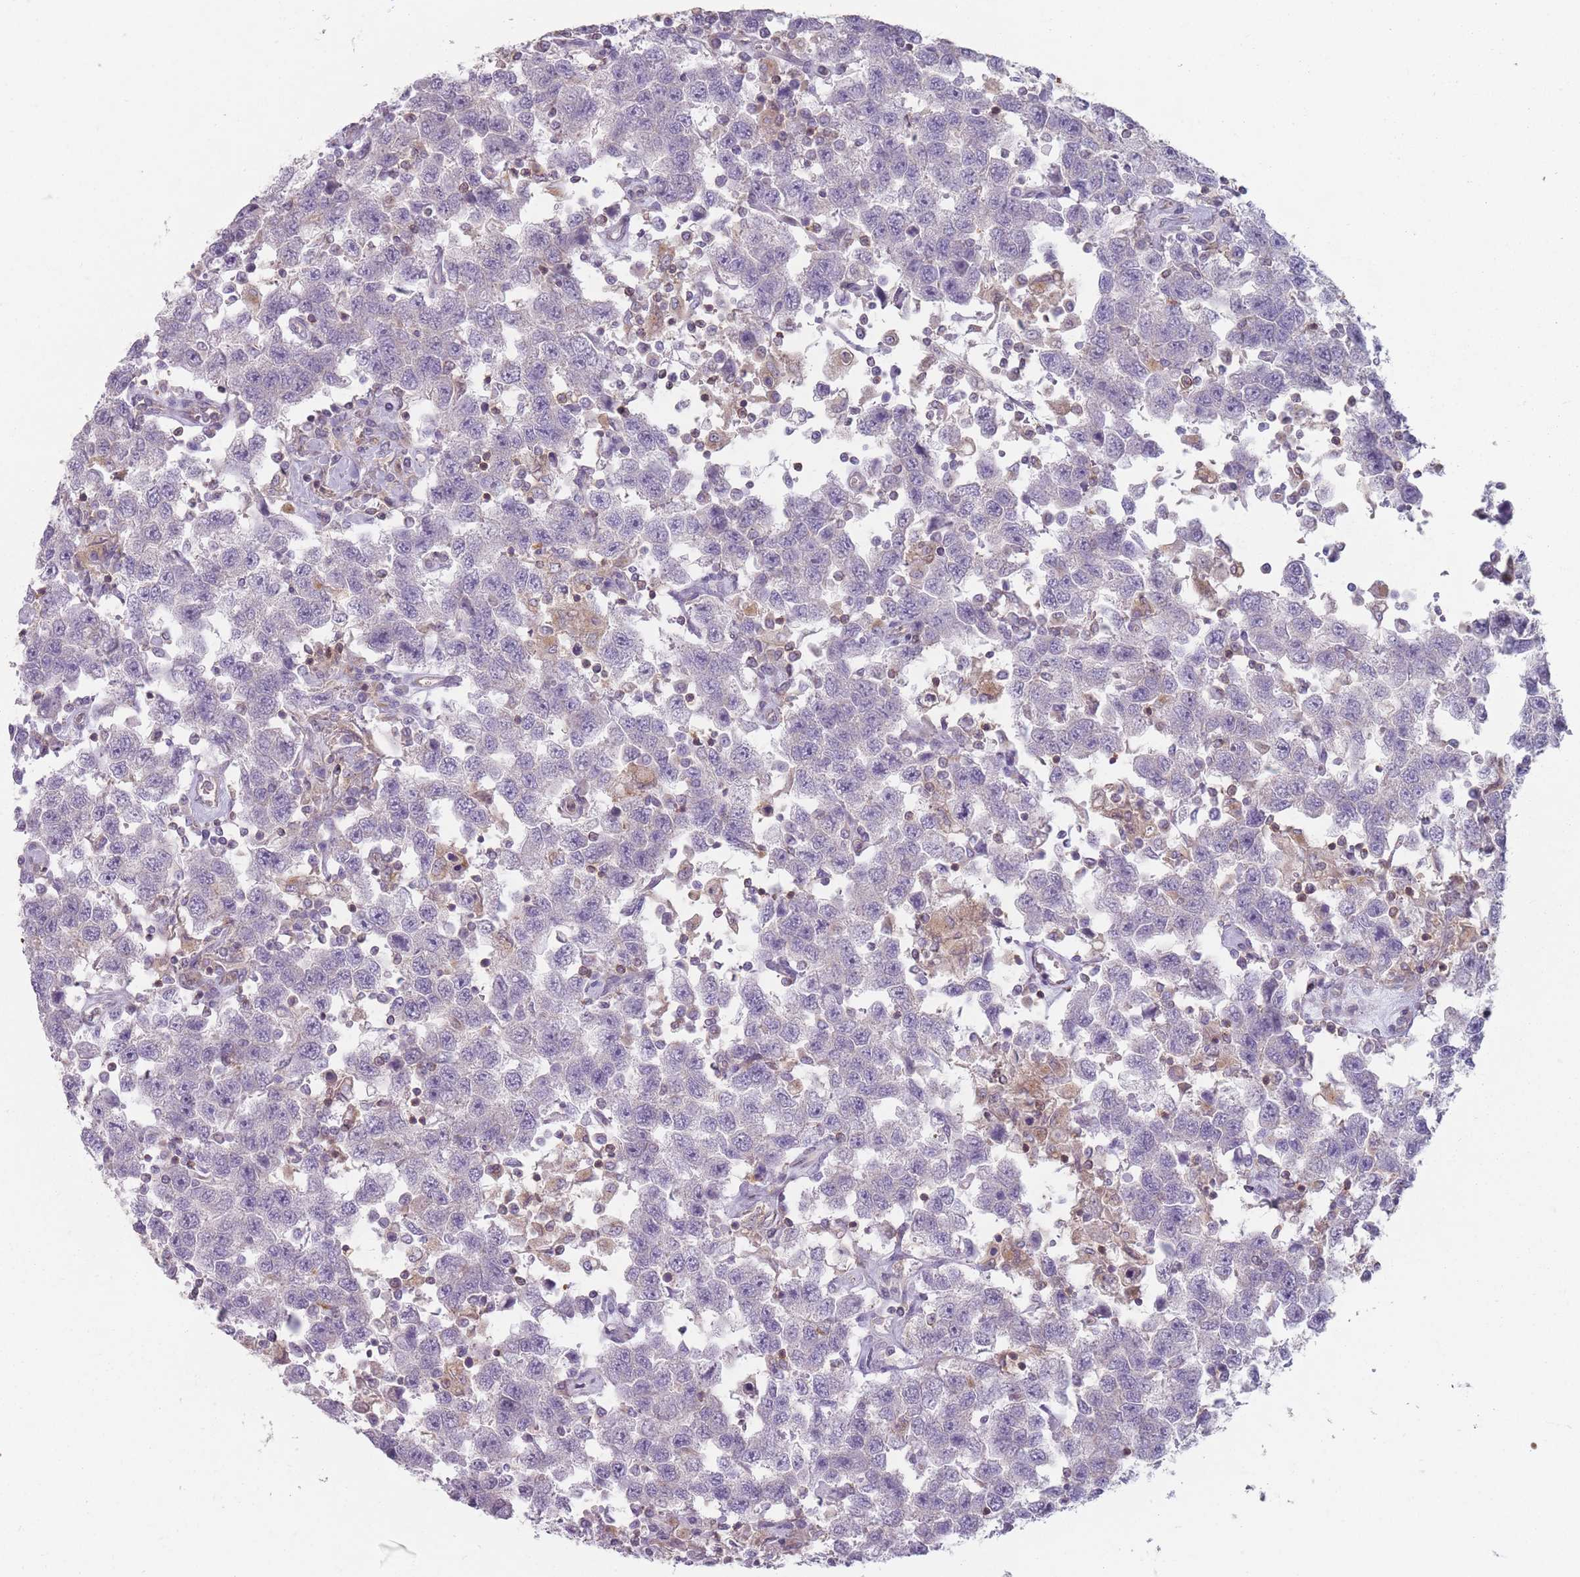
{"staining": {"intensity": "negative", "quantity": "none", "location": "none"}, "tissue": "testis cancer", "cell_type": "Tumor cells", "image_type": "cancer", "snomed": [{"axis": "morphology", "description": "Seminoma, NOS"}, {"axis": "topography", "description": "Testis"}], "caption": "IHC of human testis cancer (seminoma) exhibits no positivity in tumor cells.", "gene": "HSBP1L1", "patient": {"sex": "male", "age": 41}}